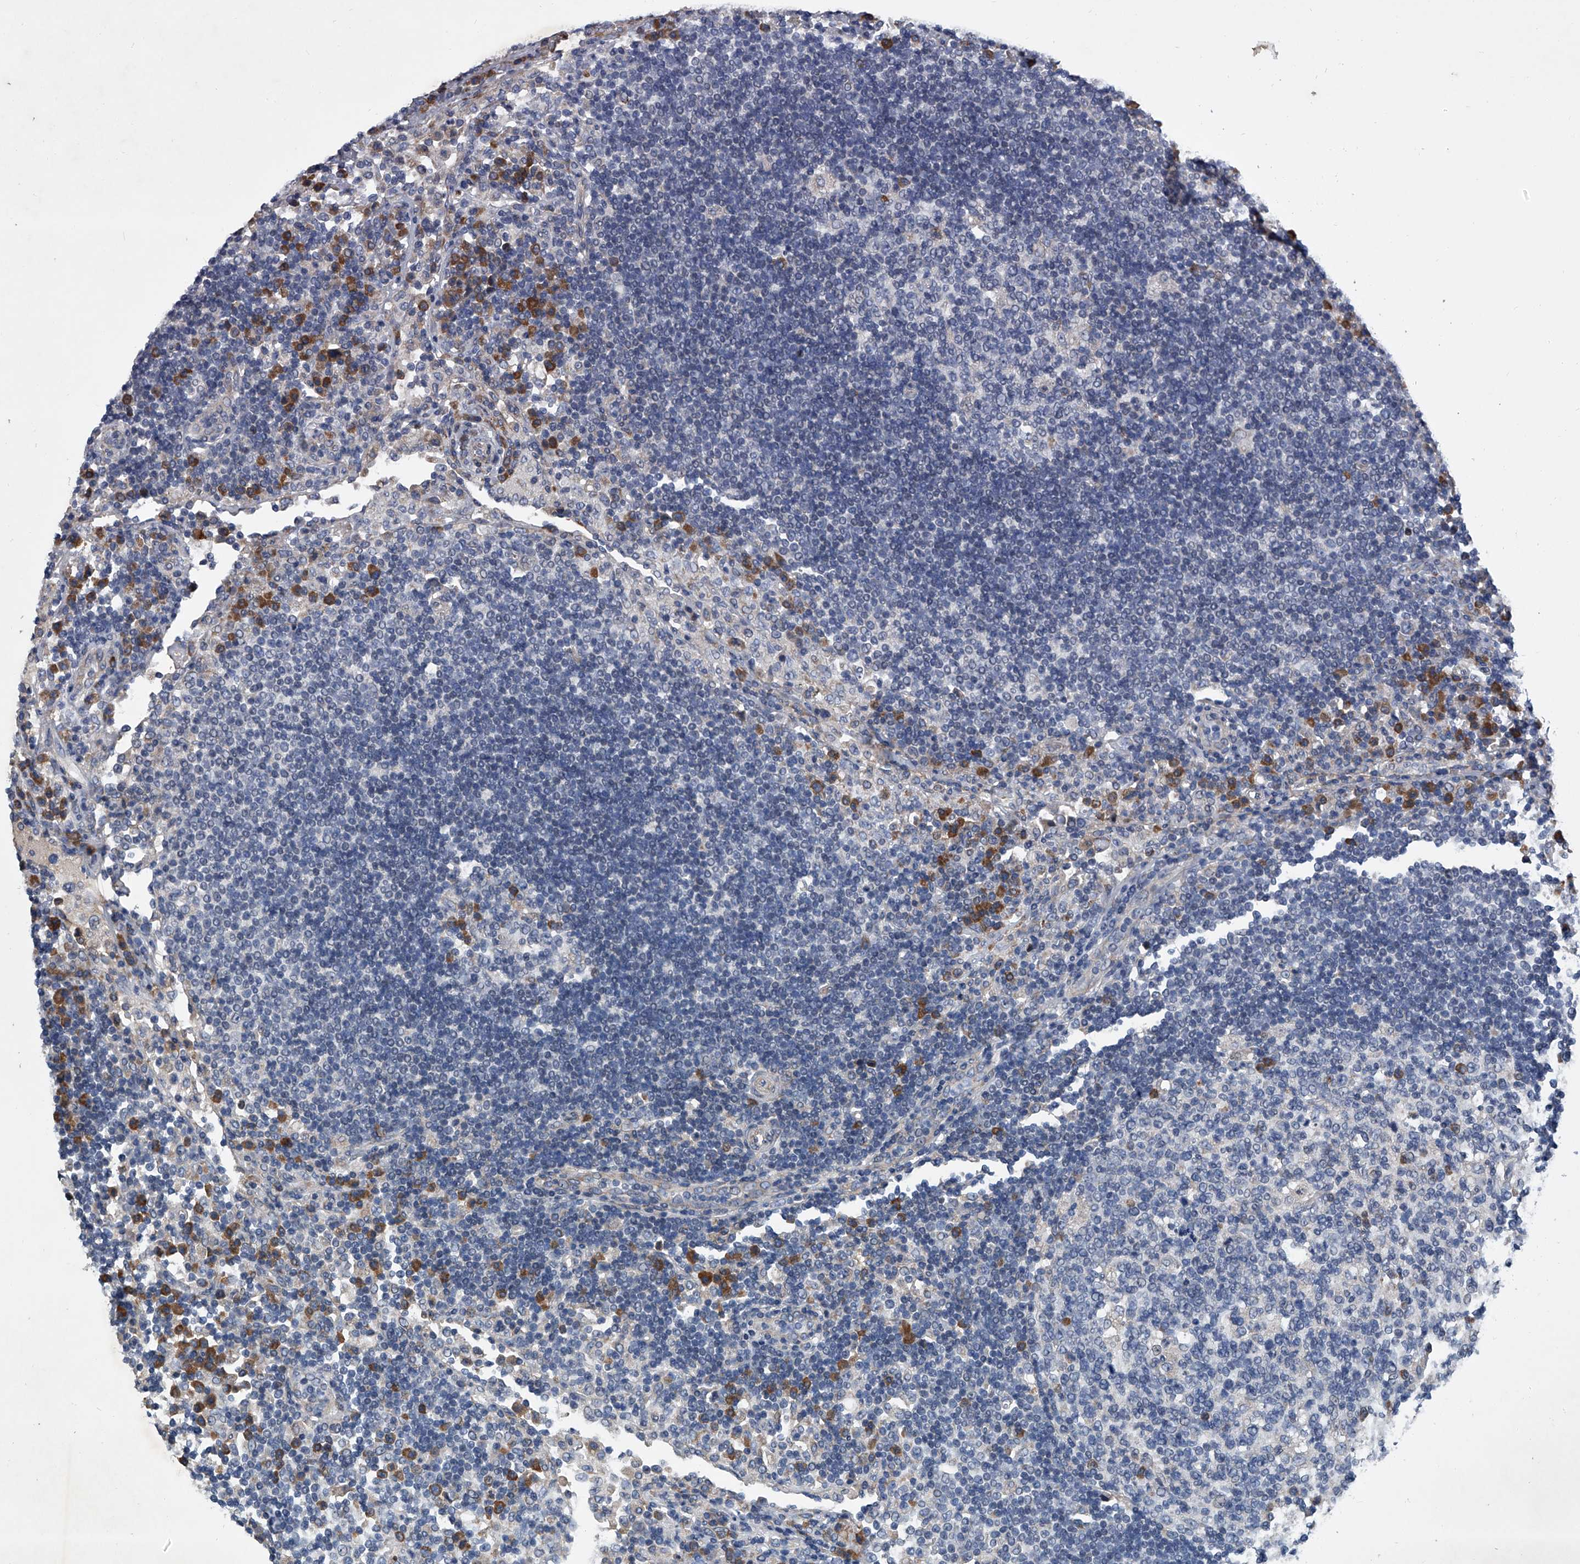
{"staining": {"intensity": "negative", "quantity": "none", "location": "none"}, "tissue": "lymph node", "cell_type": "Germinal center cells", "image_type": "normal", "snomed": [{"axis": "morphology", "description": "Normal tissue, NOS"}, {"axis": "topography", "description": "Lymph node"}], "caption": "Immunohistochemistry micrograph of normal lymph node stained for a protein (brown), which demonstrates no positivity in germinal center cells.", "gene": "ABCG1", "patient": {"sex": "female", "age": 53}}